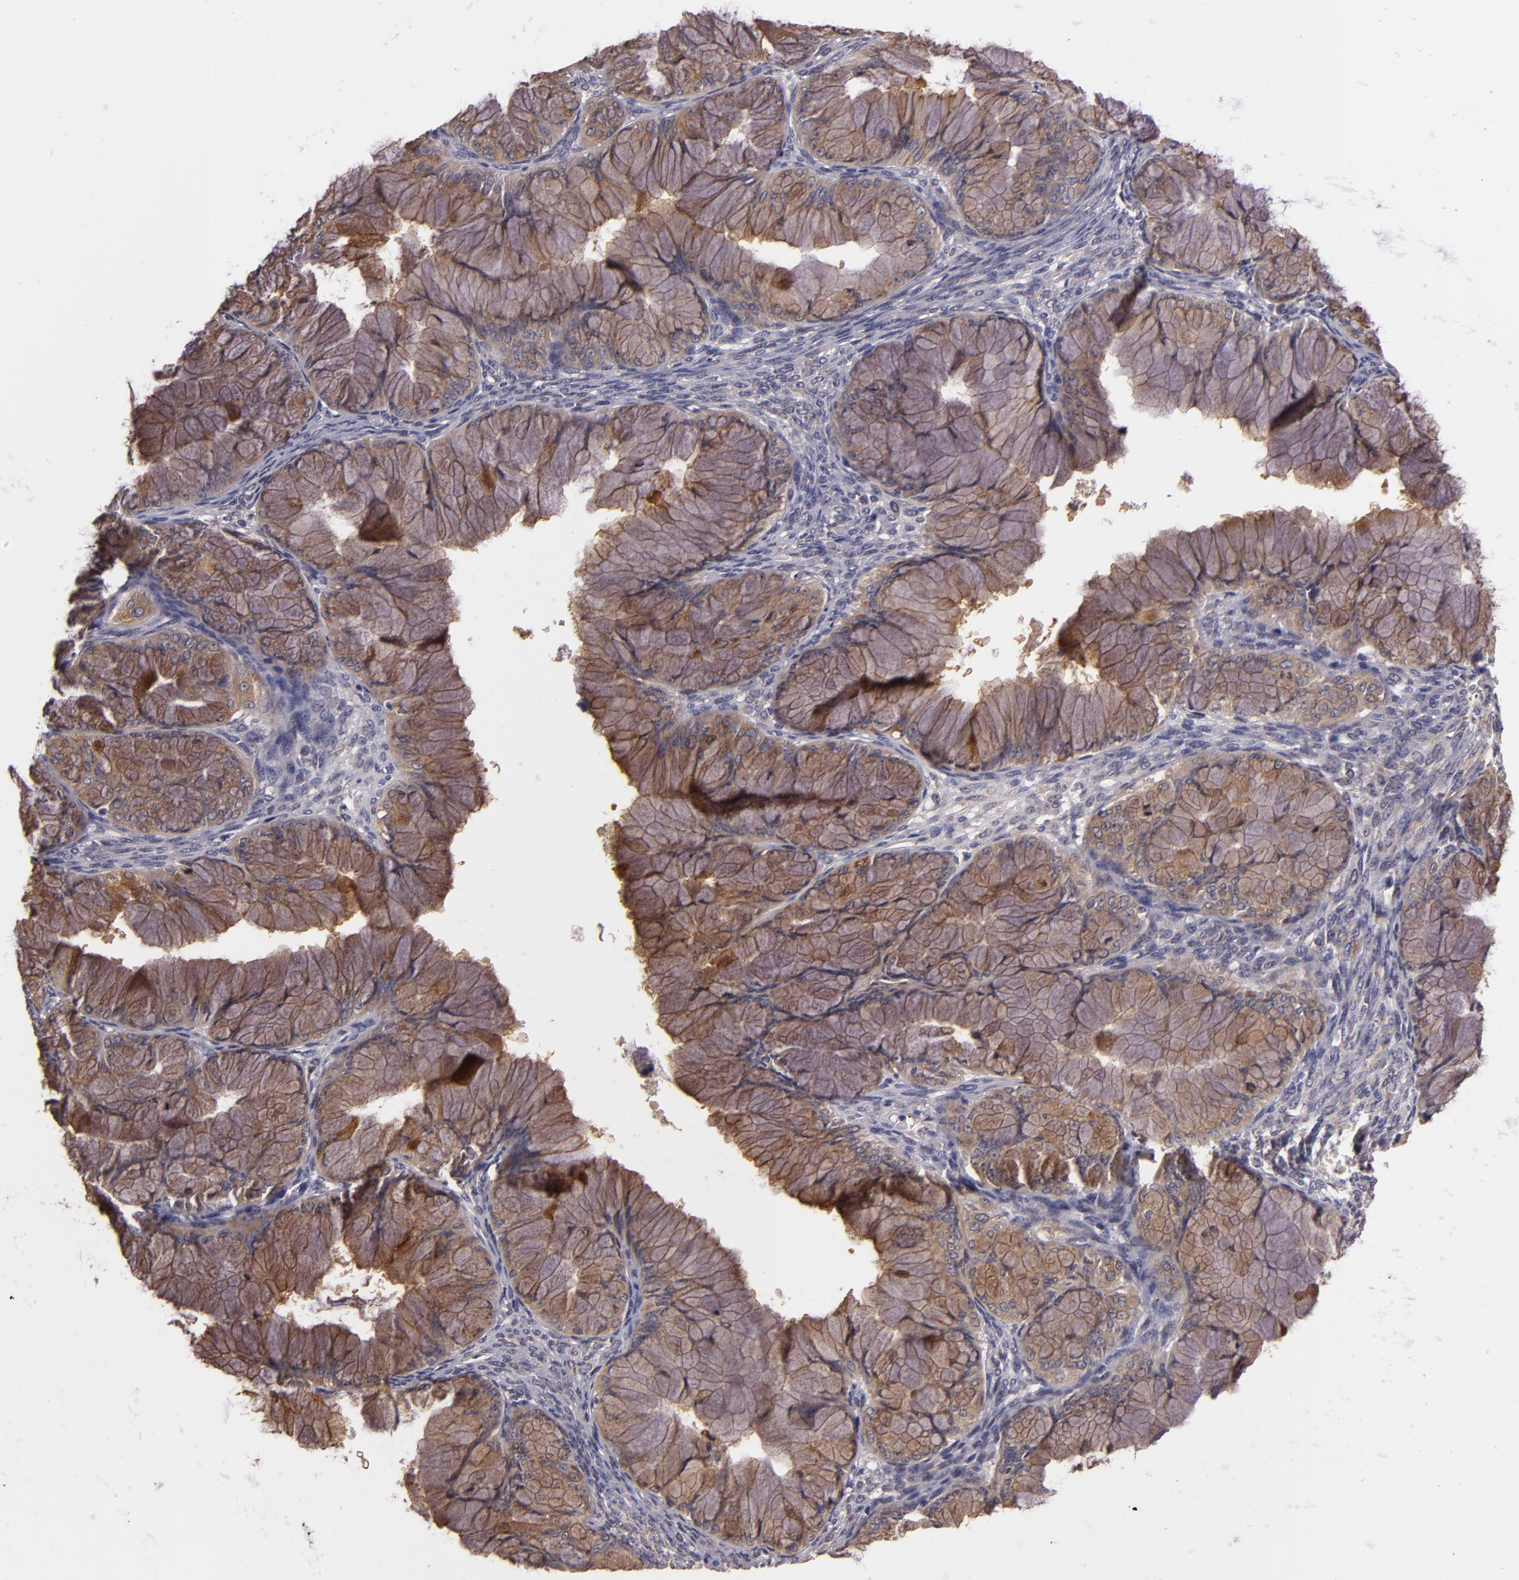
{"staining": {"intensity": "moderate", "quantity": ">75%", "location": "cytoplasmic/membranous"}, "tissue": "ovarian cancer", "cell_type": "Tumor cells", "image_type": "cancer", "snomed": [{"axis": "morphology", "description": "Cystadenocarcinoma, mucinous, NOS"}, {"axis": "topography", "description": "Ovary"}], "caption": "Approximately >75% of tumor cells in human ovarian mucinous cystadenocarcinoma reveal moderate cytoplasmic/membranous protein positivity as visualized by brown immunohistochemical staining.", "gene": "SYTL4", "patient": {"sex": "female", "age": 63}}